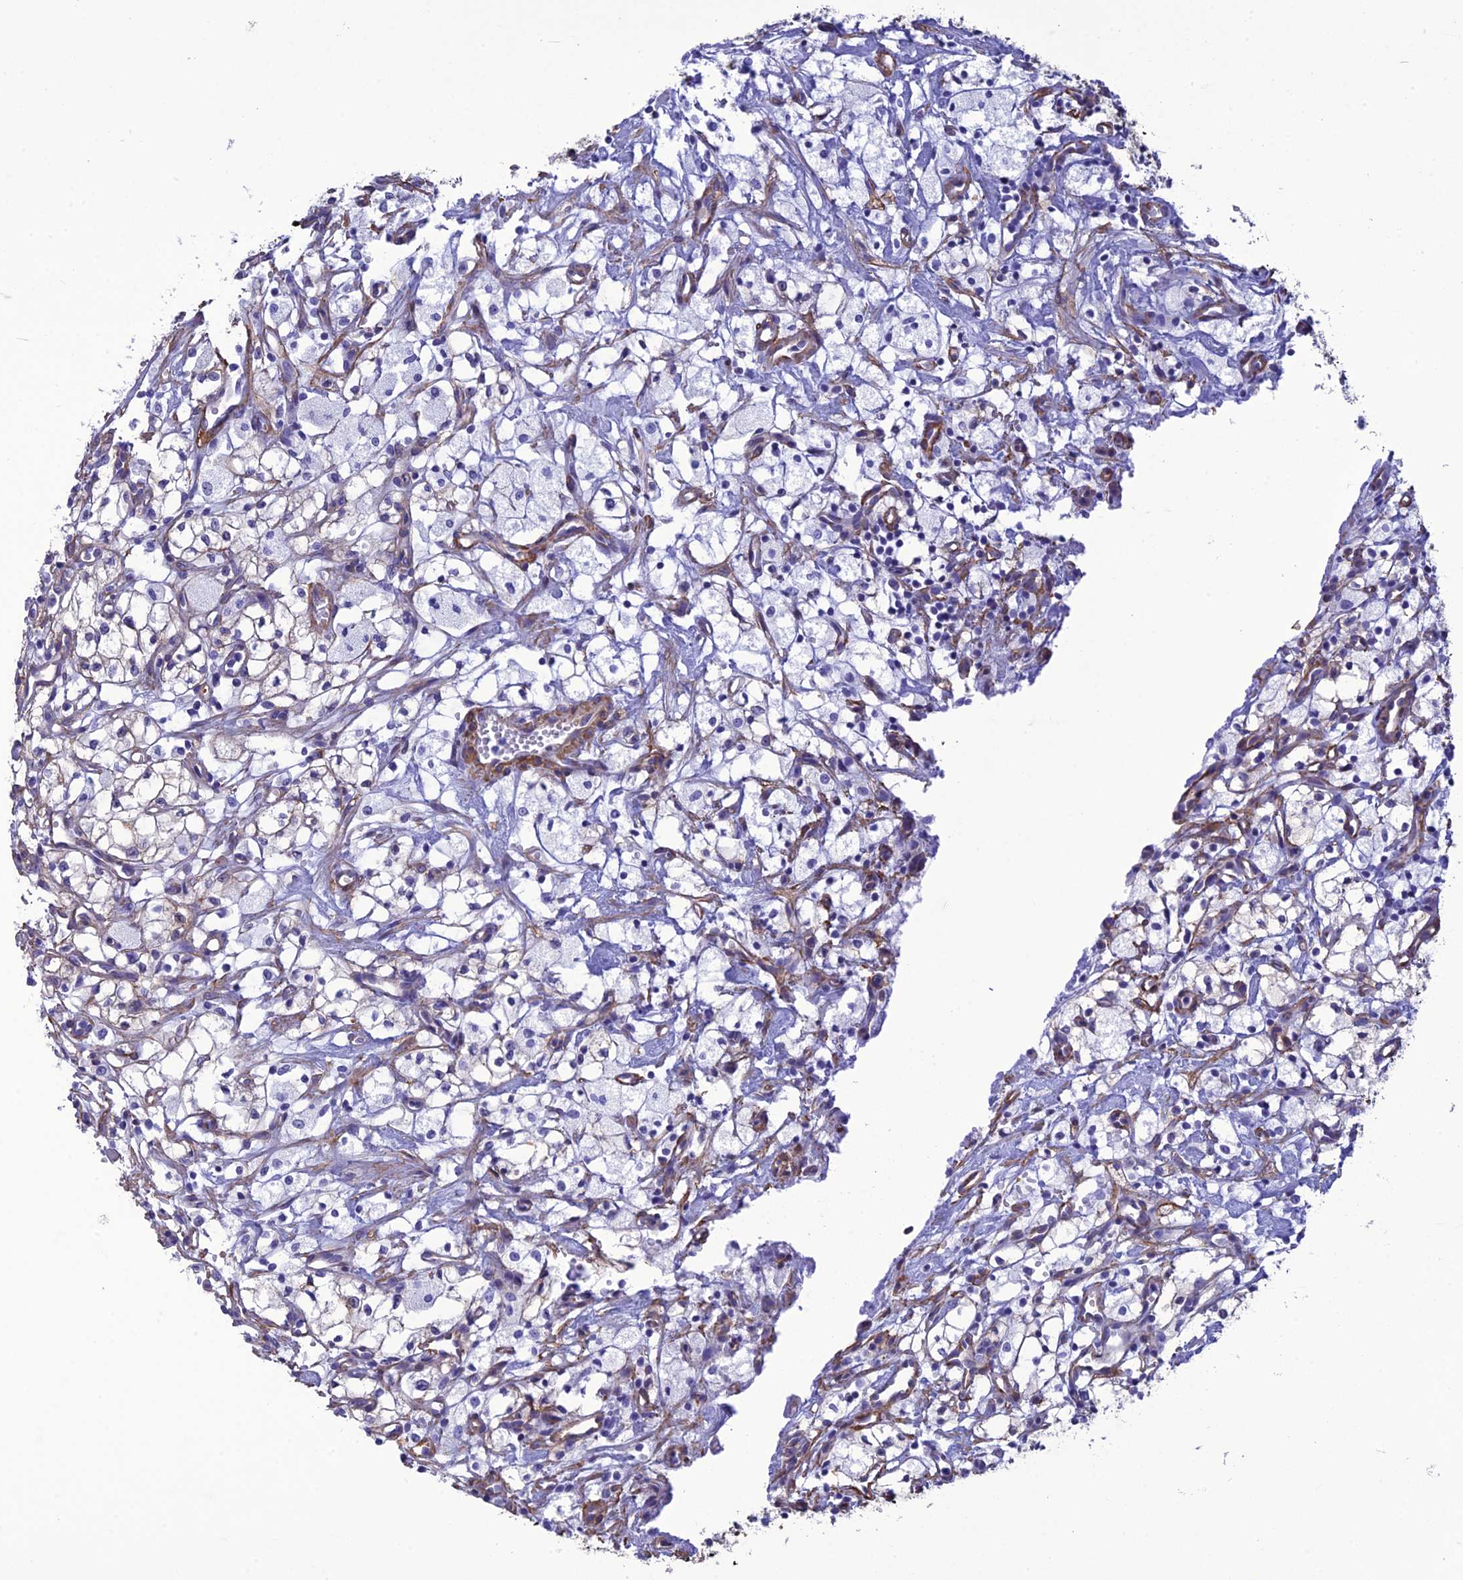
{"staining": {"intensity": "negative", "quantity": "none", "location": "none"}, "tissue": "renal cancer", "cell_type": "Tumor cells", "image_type": "cancer", "snomed": [{"axis": "morphology", "description": "Adenocarcinoma, NOS"}, {"axis": "topography", "description": "Kidney"}], "caption": "Immunohistochemistry (IHC) of human renal adenocarcinoma displays no positivity in tumor cells.", "gene": "NKD1", "patient": {"sex": "male", "age": 59}}